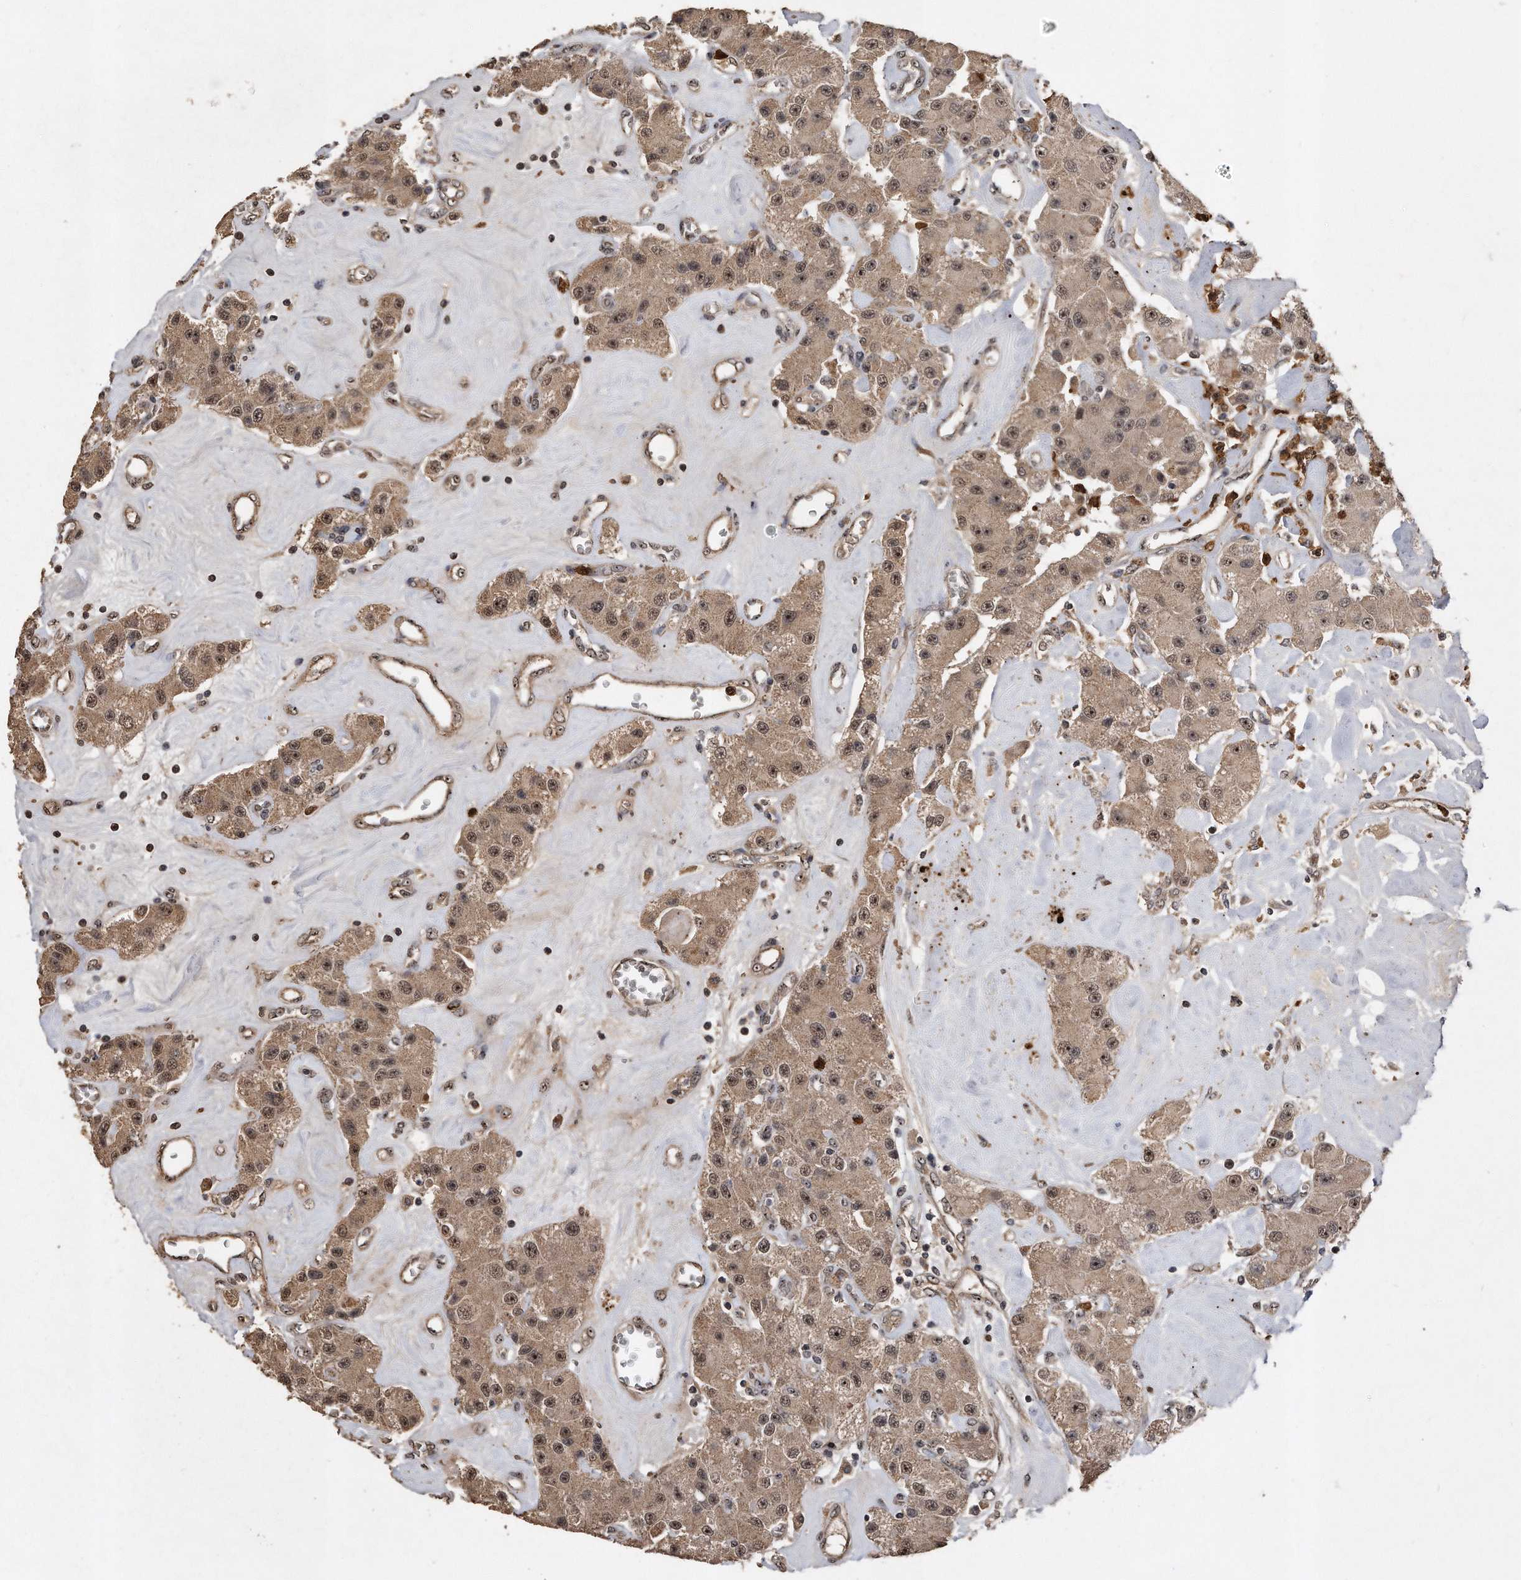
{"staining": {"intensity": "moderate", "quantity": ">75%", "location": "cytoplasmic/membranous,nuclear"}, "tissue": "carcinoid", "cell_type": "Tumor cells", "image_type": "cancer", "snomed": [{"axis": "morphology", "description": "Carcinoid, malignant, NOS"}, {"axis": "topography", "description": "Pancreas"}], "caption": "A medium amount of moderate cytoplasmic/membranous and nuclear expression is present in approximately >75% of tumor cells in carcinoid tissue. The staining was performed using DAB to visualize the protein expression in brown, while the nuclei were stained in blue with hematoxylin (Magnification: 20x).", "gene": "PELO", "patient": {"sex": "male", "age": 41}}